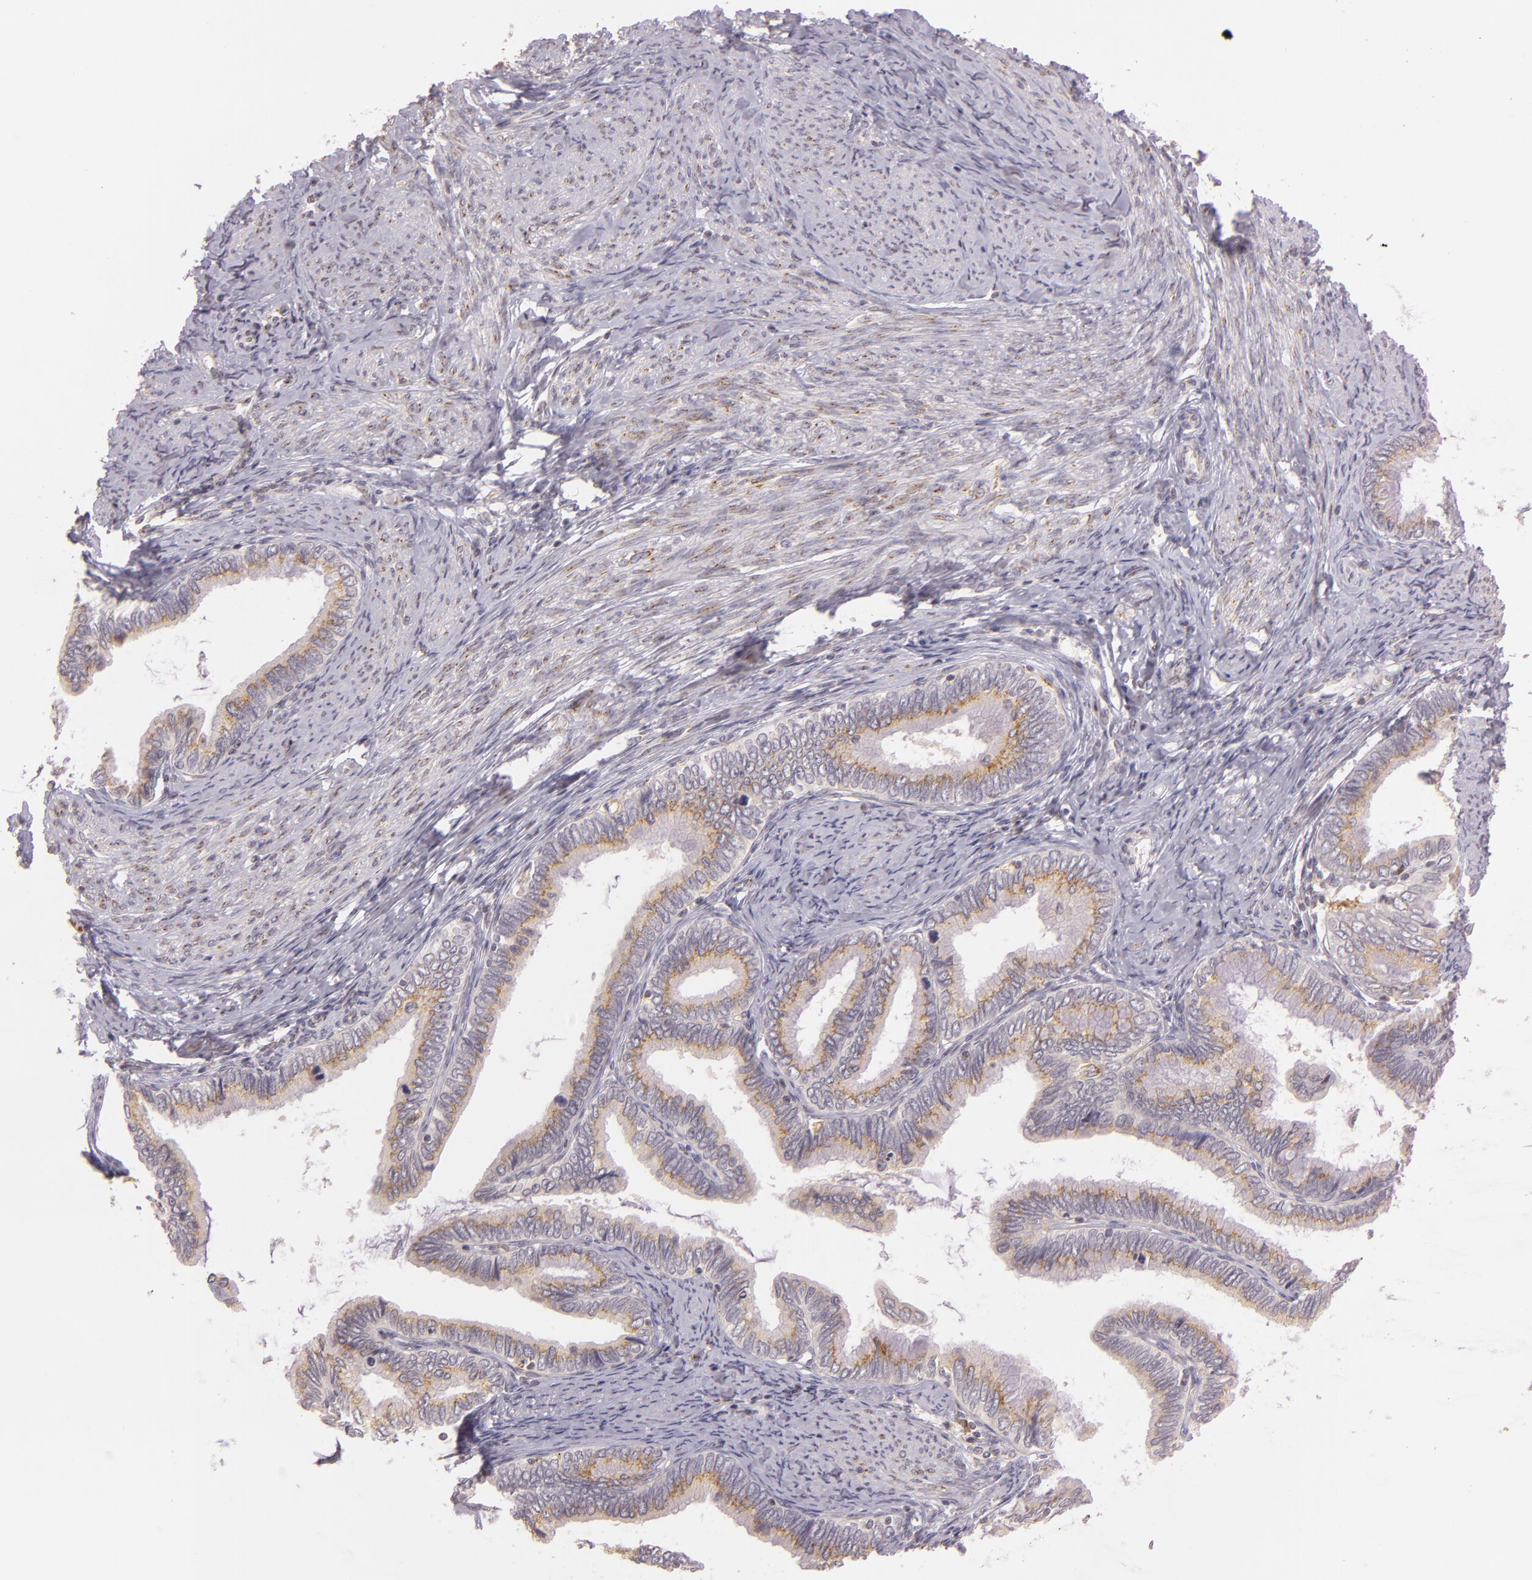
{"staining": {"intensity": "weak", "quantity": ">75%", "location": "cytoplasmic/membranous"}, "tissue": "cervical cancer", "cell_type": "Tumor cells", "image_type": "cancer", "snomed": [{"axis": "morphology", "description": "Adenocarcinoma, NOS"}, {"axis": "topography", "description": "Cervix"}], "caption": "Protein staining of cervical cancer (adenocarcinoma) tissue demonstrates weak cytoplasmic/membranous staining in approximately >75% of tumor cells.", "gene": "LGMN", "patient": {"sex": "female", "age": 49}}